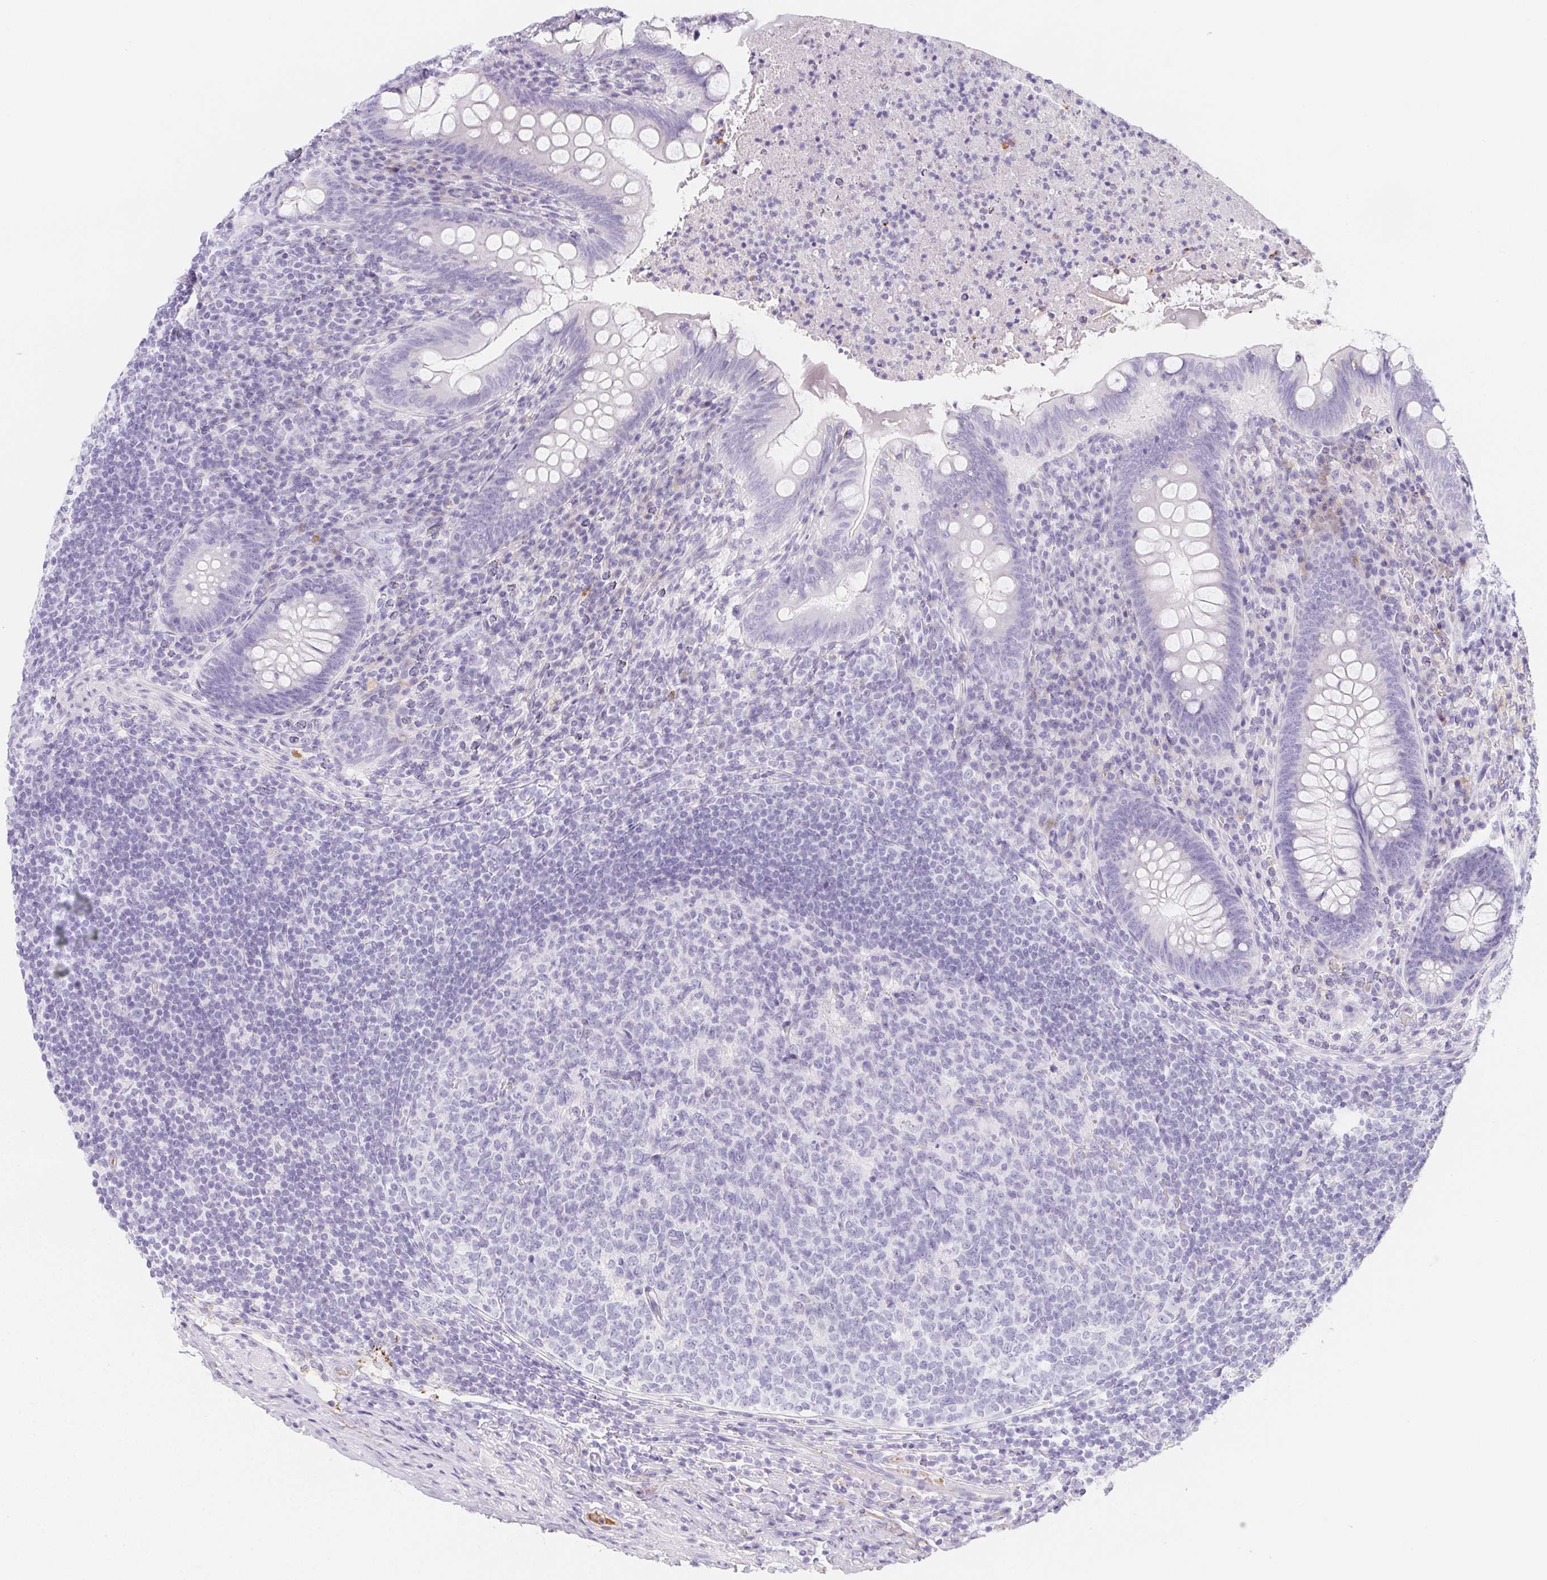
{"staining": {"intensity": "negative", "quantity": "none", "location": "none"}, "tissue": "appendix", "cell_type": "Glandular cells", "image_type": "normal", "snomed": [{"axis": "morphology", "description": "Normal tissue, NOS"}, {"axis": "topography", "description": "Appendix"}], "caption": "Immunohistochemical staining of unremarkable appendix displays no significant expression in glandular cells. (DAB (3,3'-diaminobenzidine) IHC visualized using brightfield microscopy, high magnification).", "gene": "ITIH2", "patient": {"sex": "male", "age": 47}}